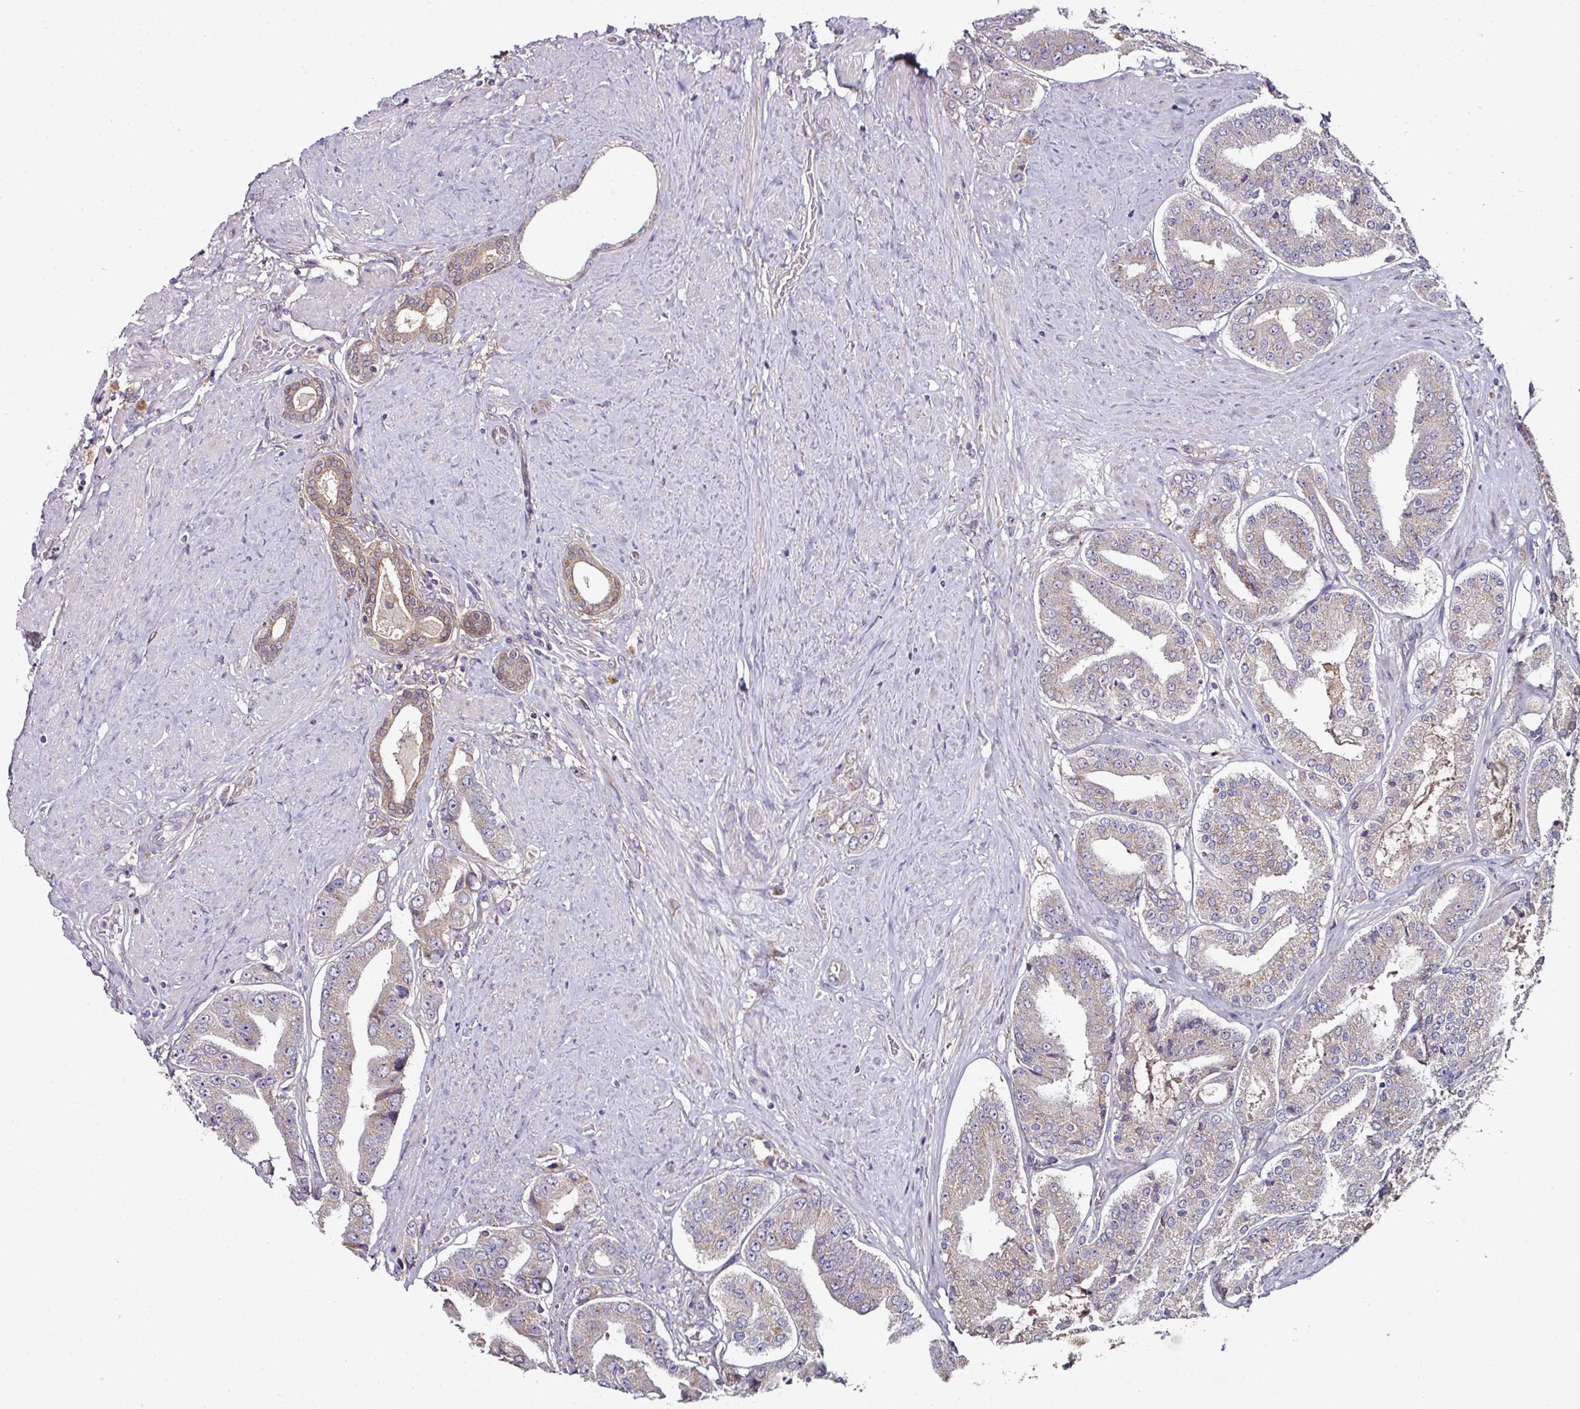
{"staining": {"intensity": "moderate", "quantity": "<25%", "location": "cytoplasmic/membranous"}, "tissue": "prostate cancer", "cell_type": "Tumor cells", "image_type": "cancer", "snomed": [{"axis": "morphology", "description": "Adenocarcinoma, High grade"}, {"axis": "topography", "description": "Prostate"}], "caption": "Brown immunohistochemical staining in prostate cancer (high-grade adenocarcinoma) exhibits moderate cytoplasmic/membranous positivity in about <25% of tumor cells.", "gene": "CTDSP2", "patient": {"sex": "male", "age": 63}}